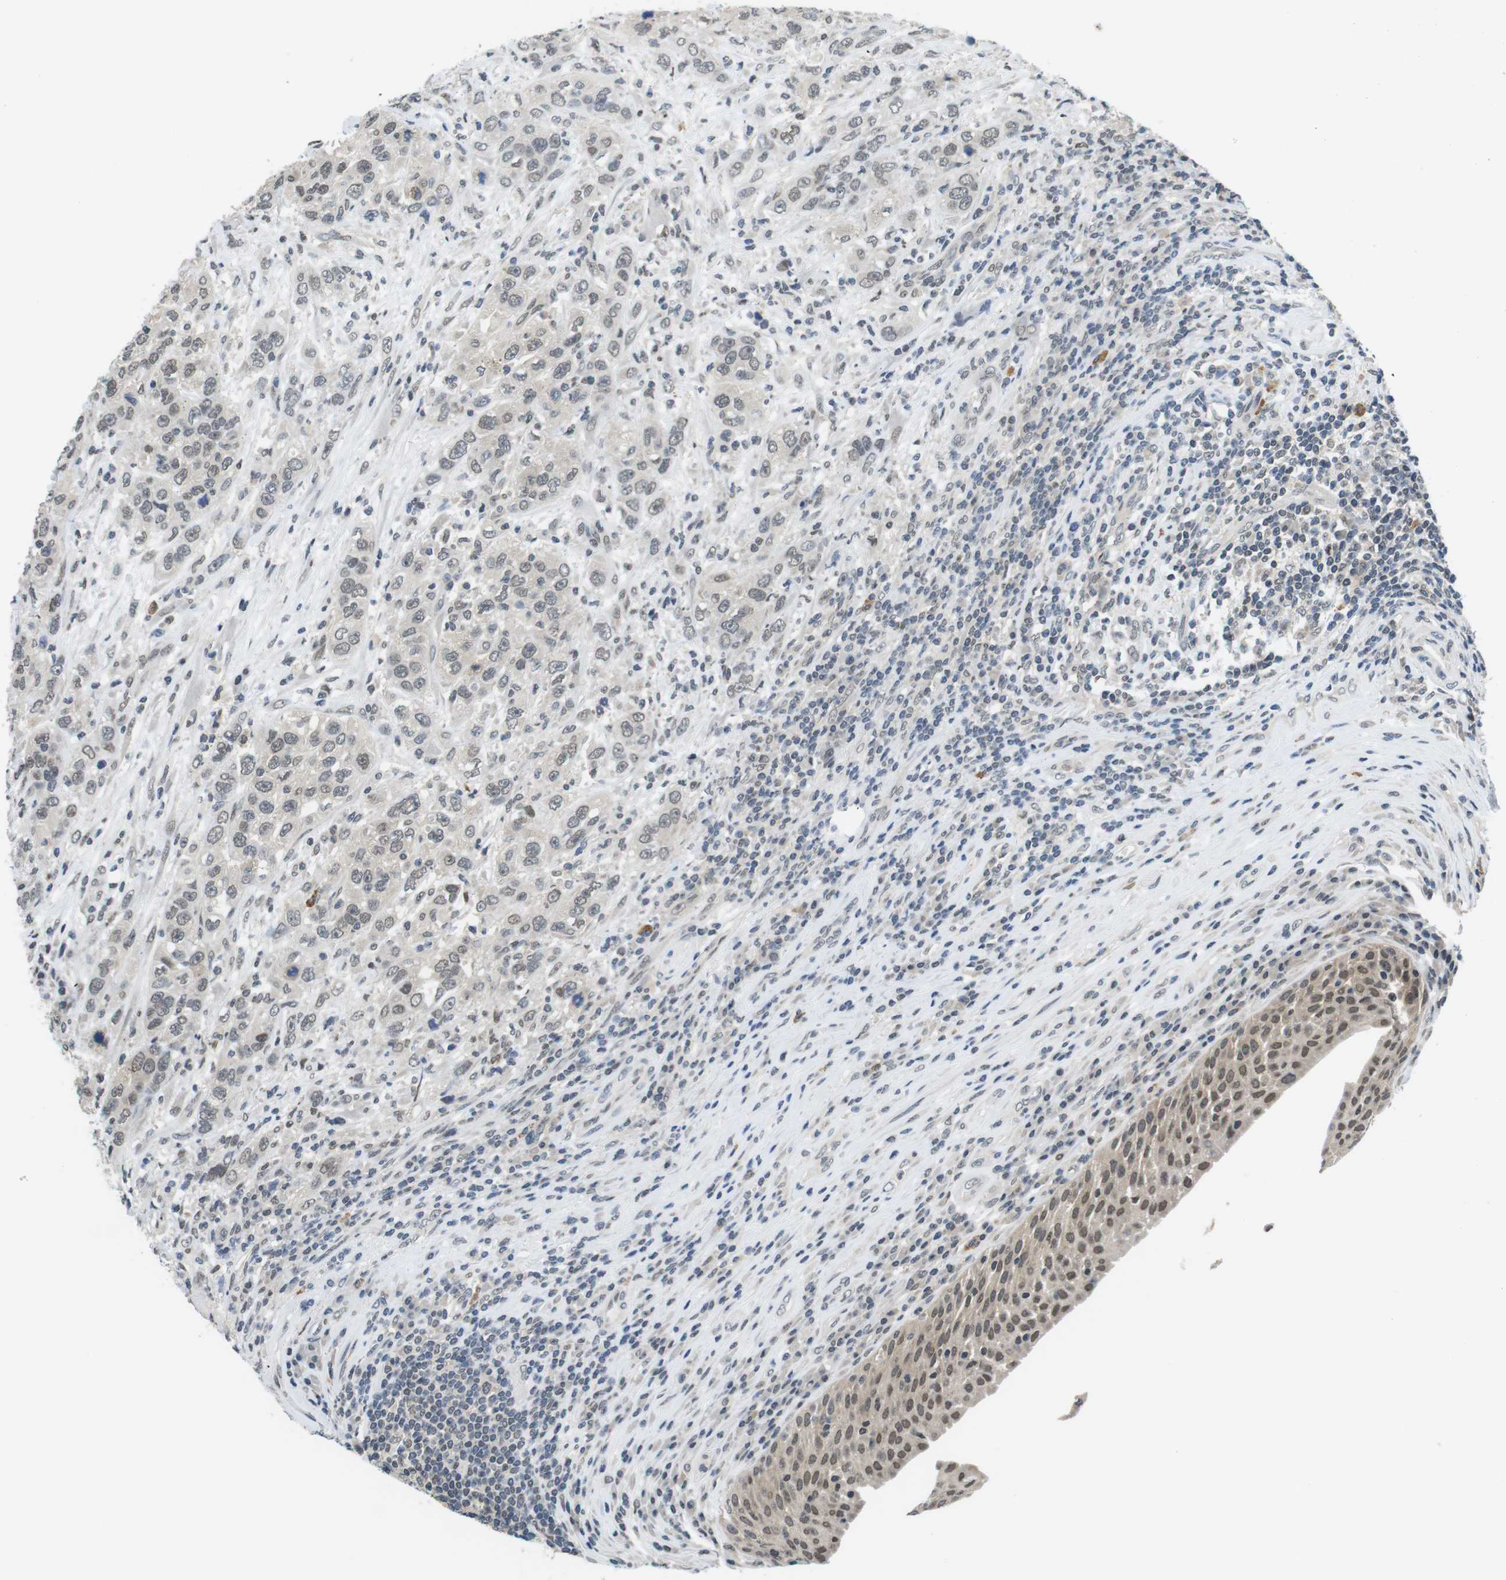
{"staining": {"intensity": "weak", "quantity": "<25%", "location": "nuclear"}, "tissue": "urothelial cancer", "cell_type": "Tumor cells", "image_type": "cancer", "snomed": [{"axis": "morphology", "description": "Urothelial carcinoma, High grade"}, {"axis": "topography", "description": "Urinary bladder"}], "caption": "There is no significant expression in tumor cells of urothelial cancer.", "gene": "NEK4", "patient": {"sex": "female", "age": 80}}